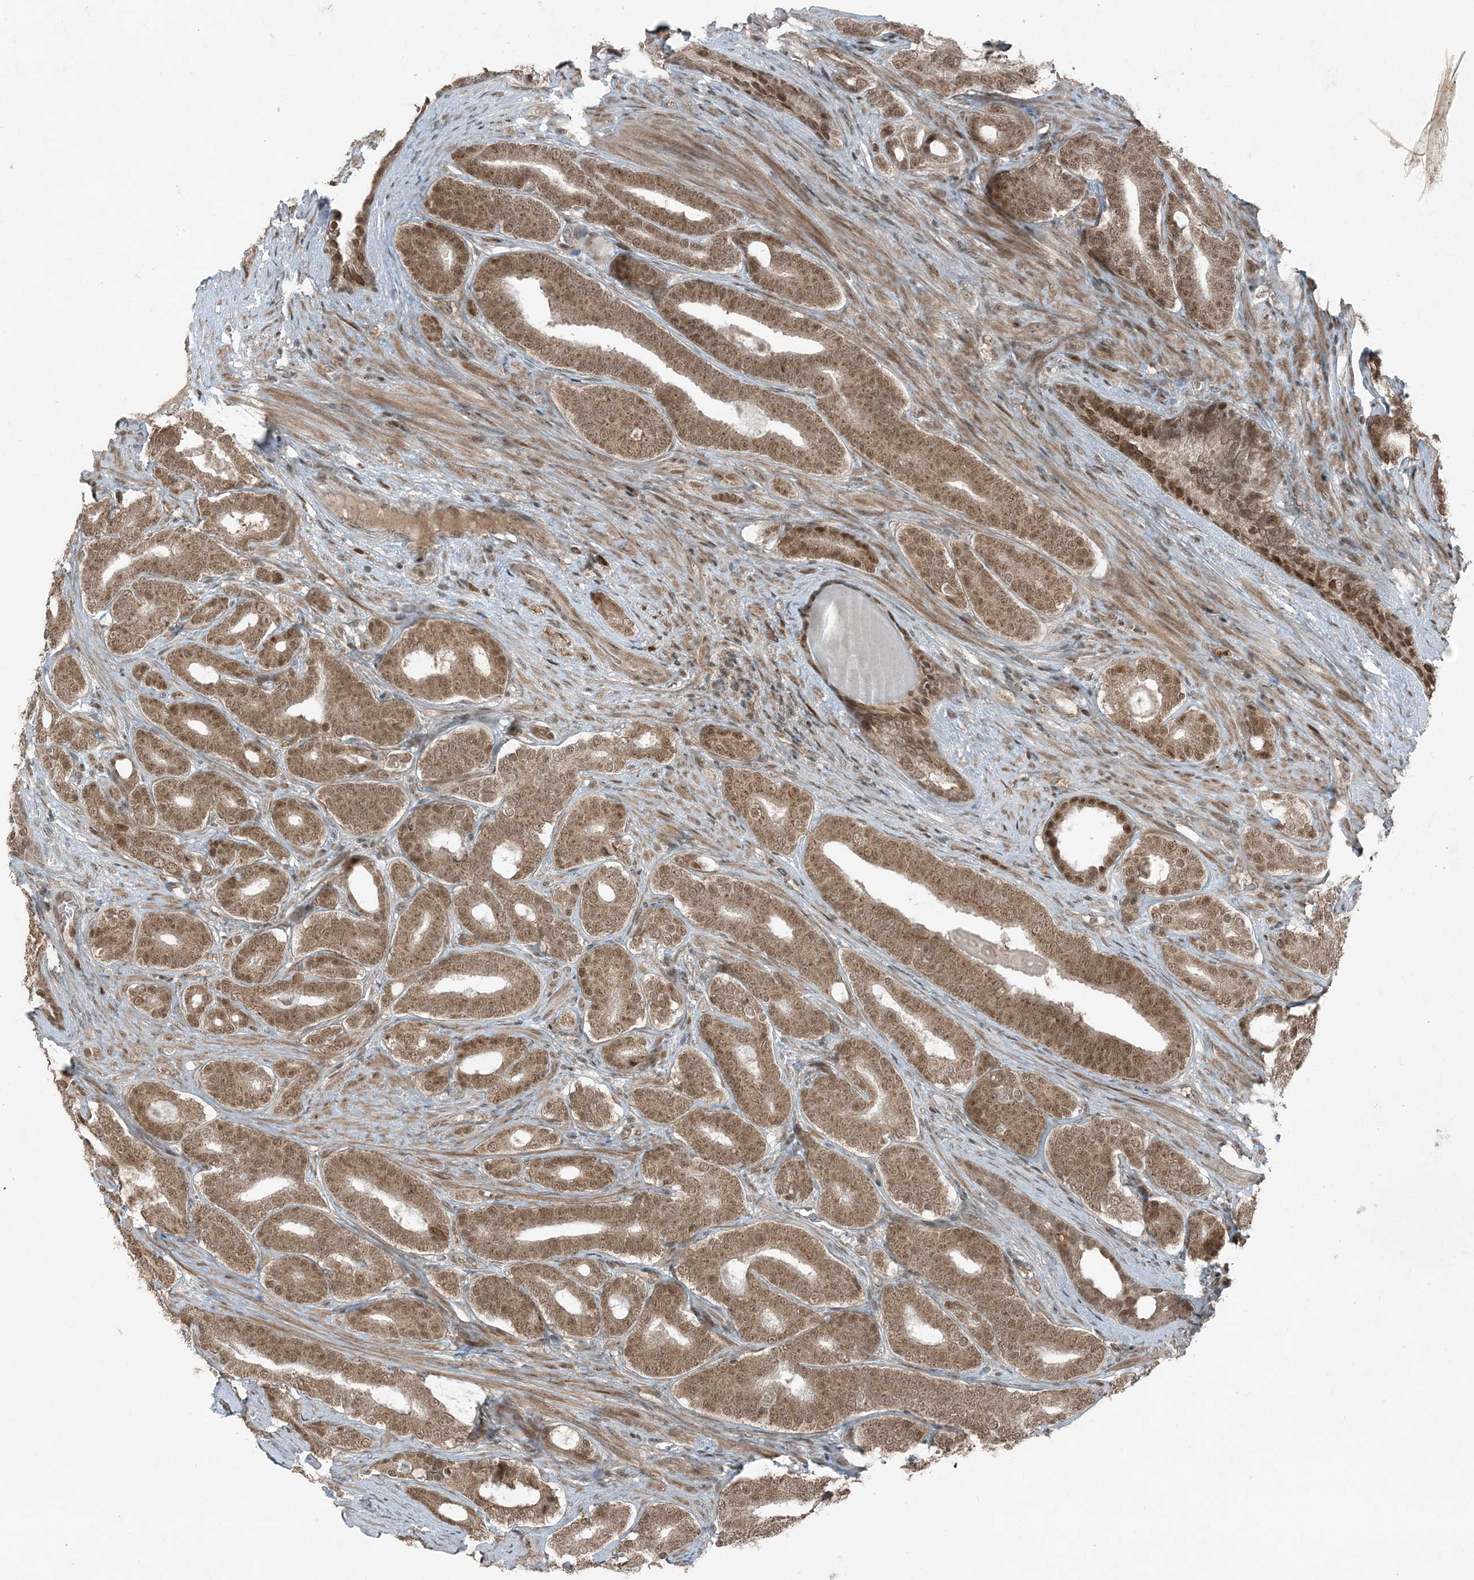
{"staining": {"intensity": "moderate", "quantity": ">75%", "location": "cytoplasmic/membranous,nuclear"}, "tissue": "prostate cancer", "cell_type": "Tumor cells", "image_type": "cancer", "snomed": [{"axis": "morphology", "description": "Adenocarcinoma, High grade"}, {"axis": "topography", "description": "Prostate"}], "caption": "Moderate cytoplasmic/membranous and nuclear protein expression is present in about >75% of tumor cells in prostate high-grade adenocarcinoma.", "gene": "TRAPPC12", "patient": {"sex": "male", "age": 60}}